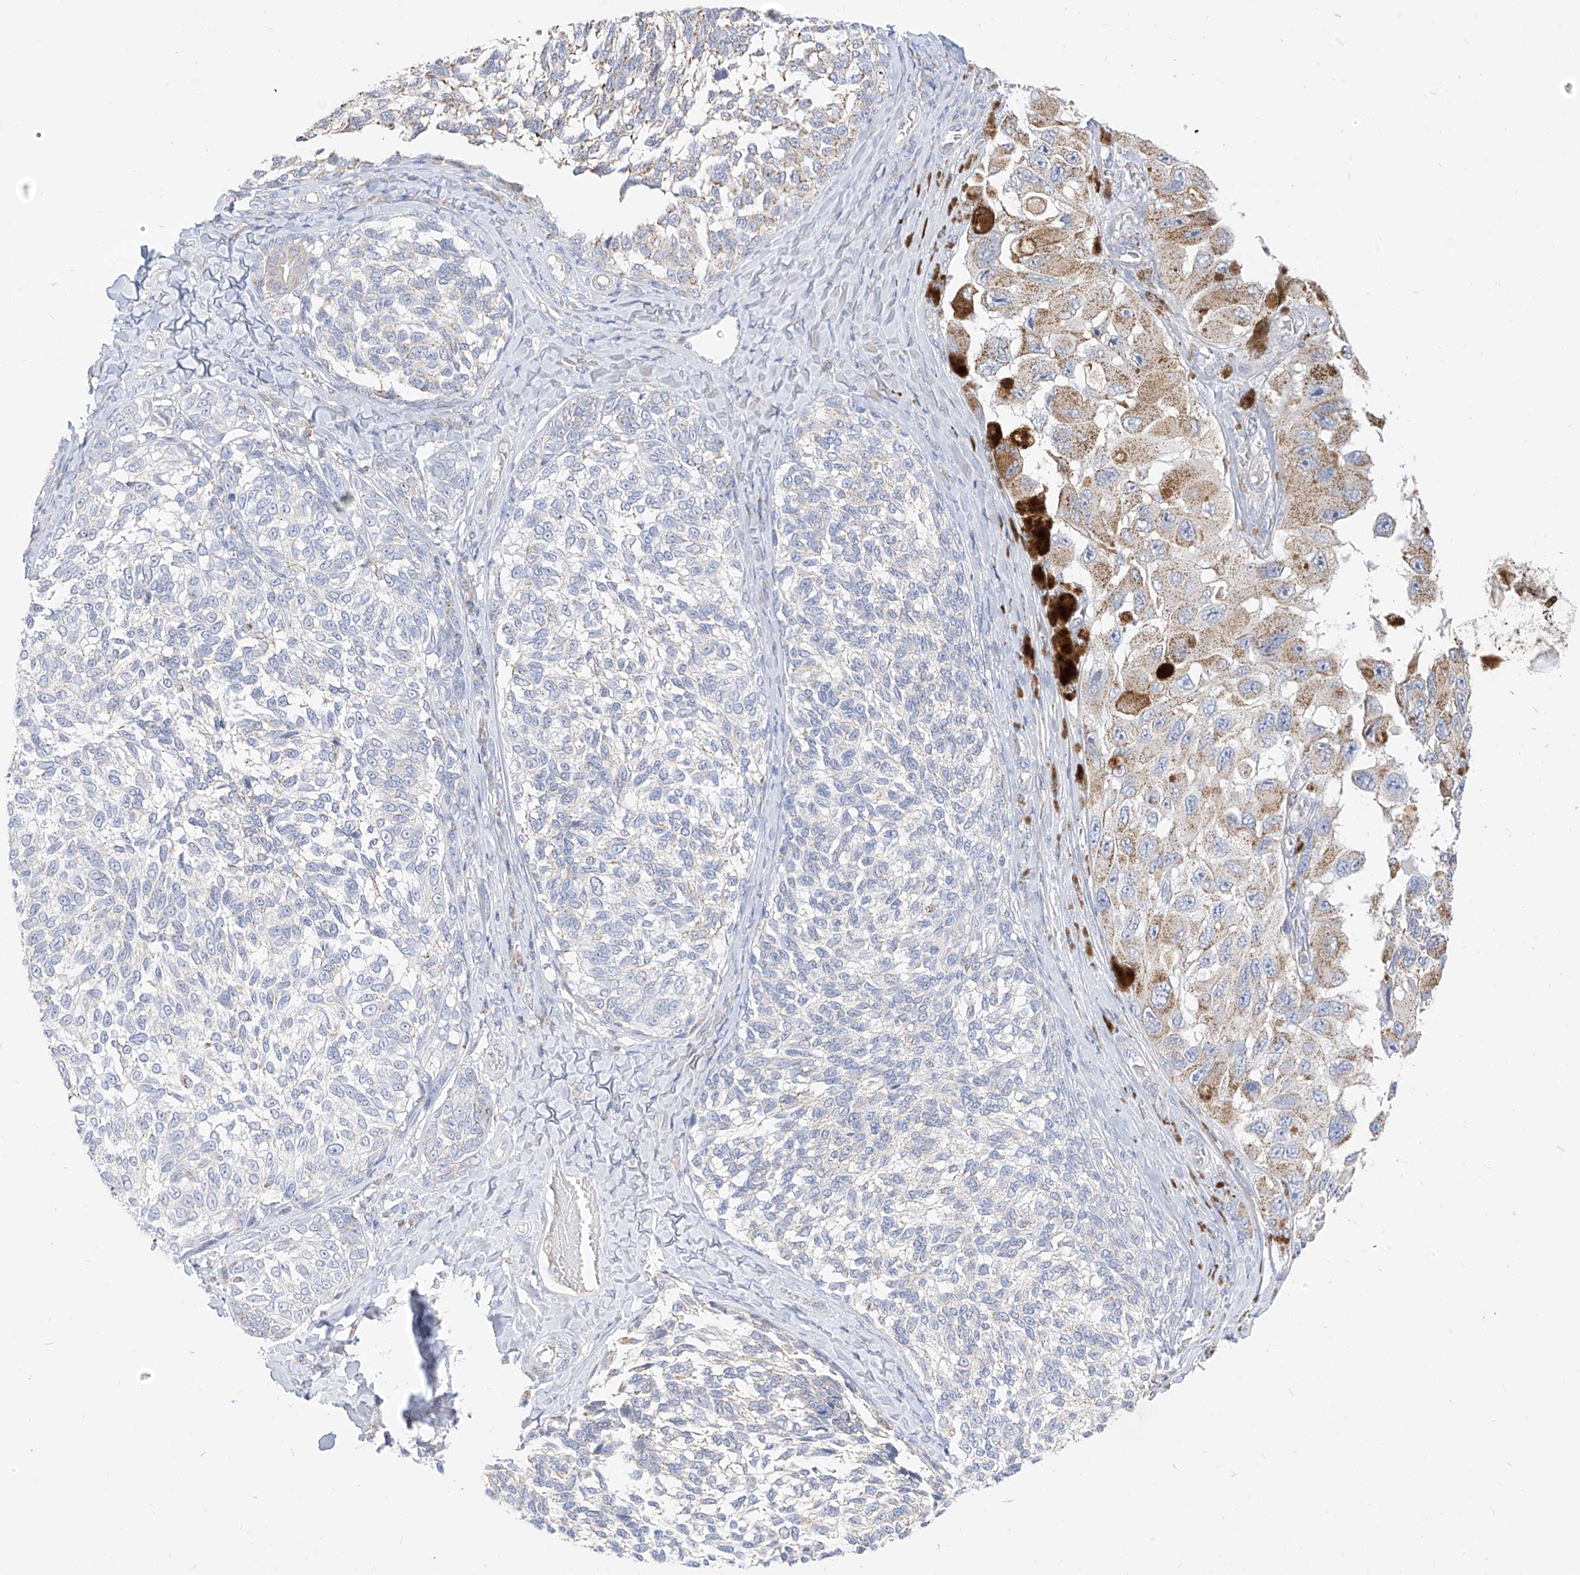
{"staining": {"intensity": "weak", "quantity": "25%-75%", "location": "cytoplasmic/membranous"}, "tissue": "melanoma", "cell_type": "Tumor cells", "image_type": "cancer", "snomed": [{"axis": "morphology", "description": "Malignant melanoma, NOS"}, {"axis": "topography", "description": "Skin"}], "caption": "Immunohistochemistry of human melanoma reveals low levels of weak cytoplasmic/membranous staining in about 25%-75% of tumor cells. (Brightfield microscopy of DAB IHC at high magnification).", "gene": "RASA2", "patient": {"sex": "female", "age": 73}}